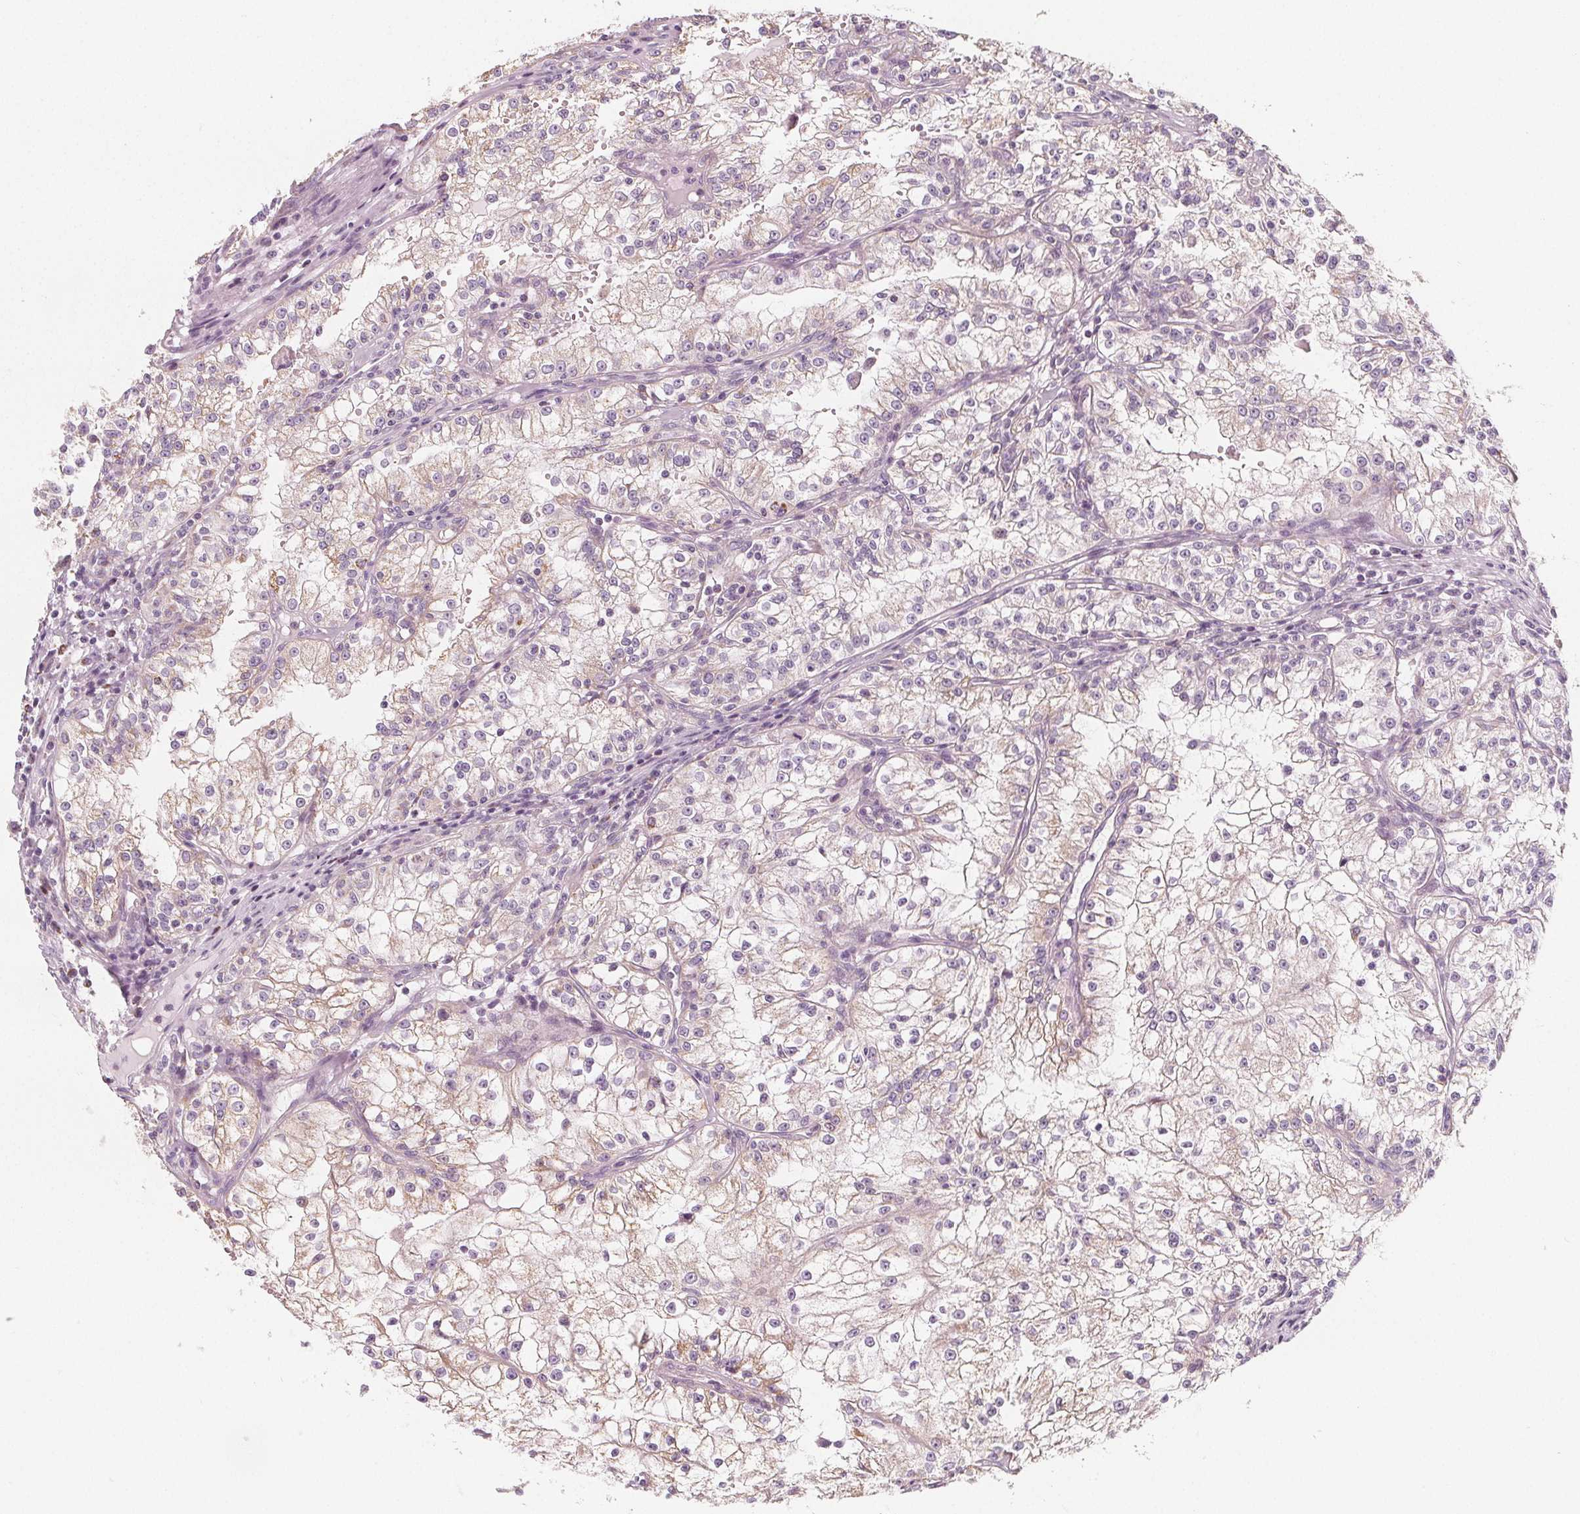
{"staining": {"intensity": "weak", "quantity": "<25%", "location": "cytoplasmic/membranous"}, "tissue": "renal cancer", "cell_type": "Tumor cells", "image_type": "cancer", "snomed": [{"axis": "morphology", "description": "Adenocarcinoma, NOS"}, {"axis": "topography", "description": "Kidney"}], "caption": "IHC of renal adenocarcinoma reveals no expression in tumor cells.", "gene": "IL17C", "patient": {"sex": "male", "age": 36}}